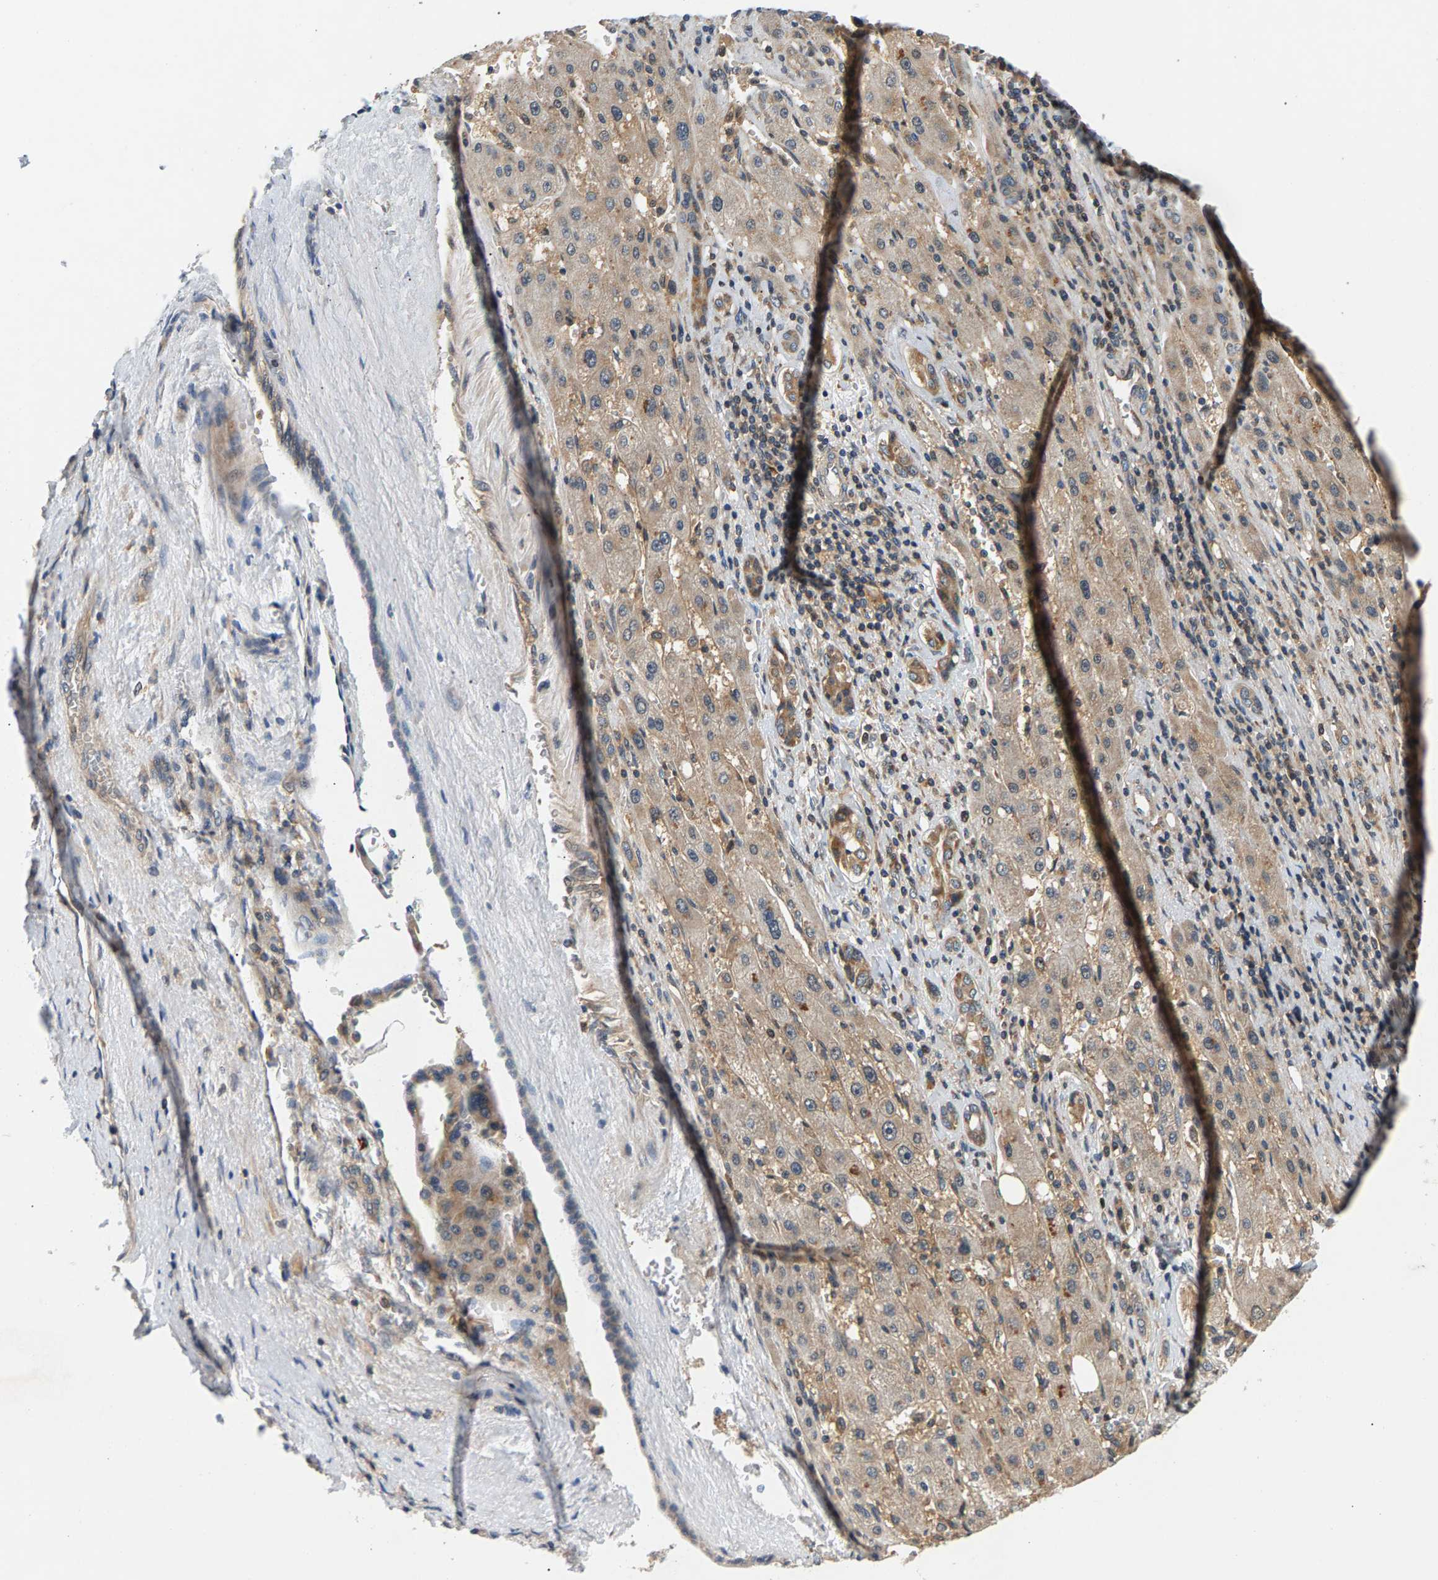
{"staining": {"intensity": "weak", "quantity": ">75%", "location": "cytoplasmic/membranous"}, "tissue": "liver cancer", "cell_type": "Tumor cells", "image_type": "cancer", "snomed": [{"axis": "morphology", "description": "Carcinoma, Hepatocellular, NOS"}, {"axis": "topography", "description": "Liver"}], "caption": "Human liver cancer stained with a brown dye displays weak cytoplasmic/membranous positive staining in about >75% of tumor cells.", "gene": "FAM78A", "patient": {"sex": "female", "age": 73}}